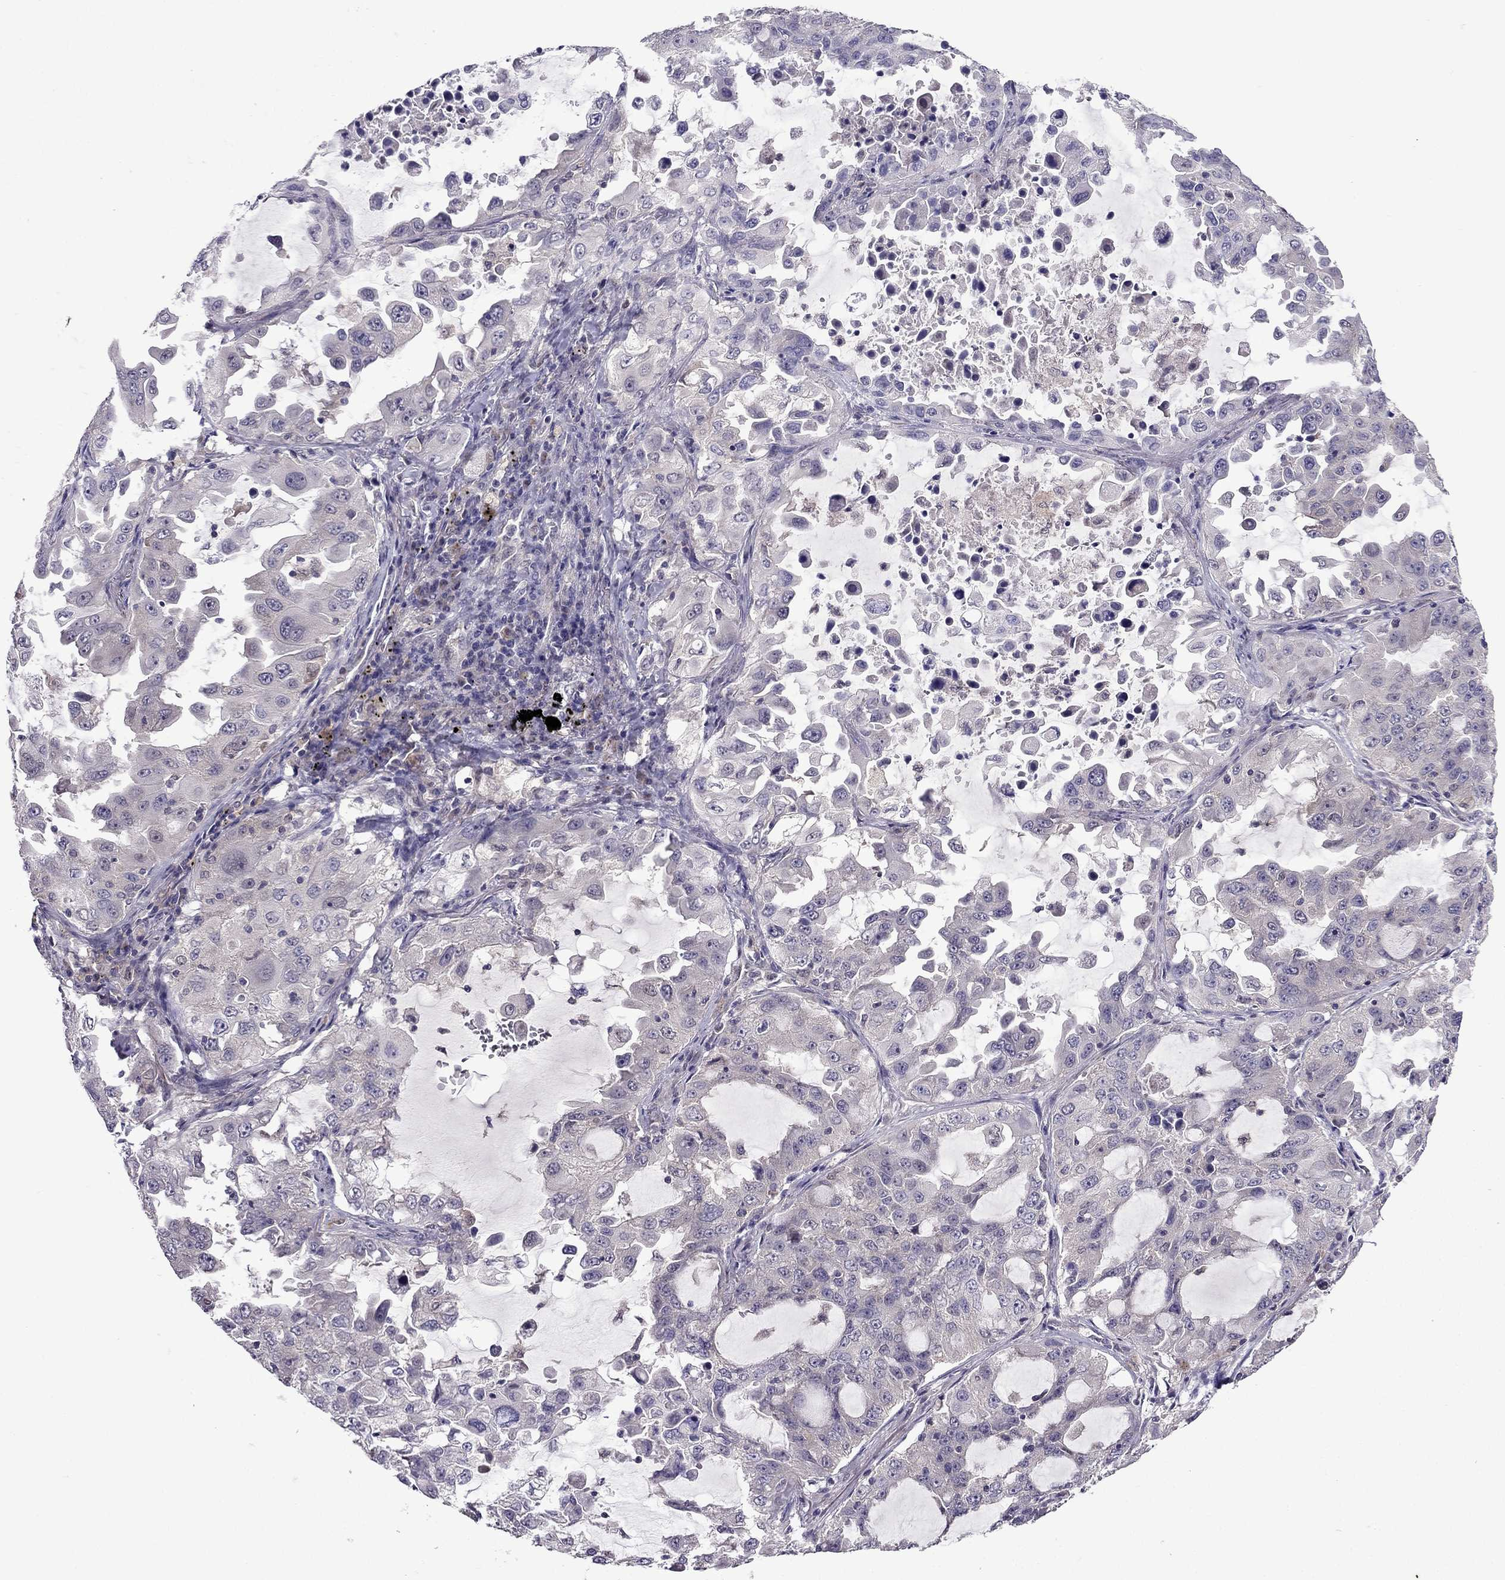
{"staining": {"intensity": "negative", "quantity": "none", "location": "none"}, "tissue": "lung cancer", "cell_type": "Tumor cells", "image_type": "cancer", "snomed": [{"axis": "morphology", "description": "Adenocarcinoma, NOS"}, {"axis": "topography", "description": "Lung"}], "caption": "An IHC photomicrograph of lung cancer is shown. There is no staining in tumor cells of lung cancer.", "gene": "CDK5", "patient": {"sex": "female", "age": 61}}